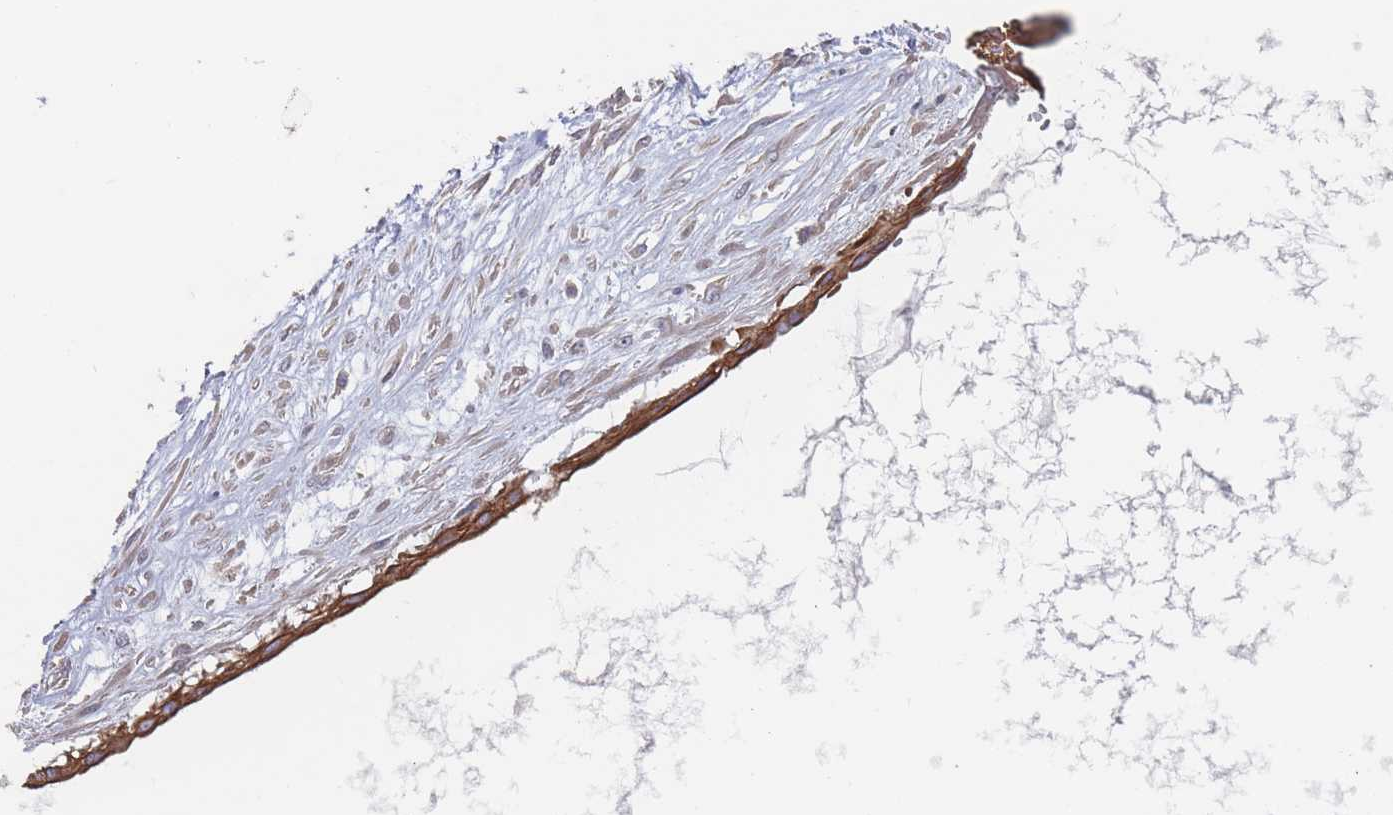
{"staining": {"intensity": "strong", "quantity": ">75%", "location": "cytoplasmic/membranous"}, "tissue": "ovarian cancer", "cell_type": "Tumor cells", "image_type": "cancer", "snomed": [{"axis": "morphology", "description": "Cystadenocarcinoma, mucinous, NOS"}, {"axis": "topography", "description": "Ovary"}], "caption": "Protein expression analysis of human mucinous cystadenocarcinoma (ovarian) reveals strong cytoplasmic/membranous expression in about >75% of tumor cells.", "gene": "EFCC1", "patient": {"sex": "female", "age": 73}}